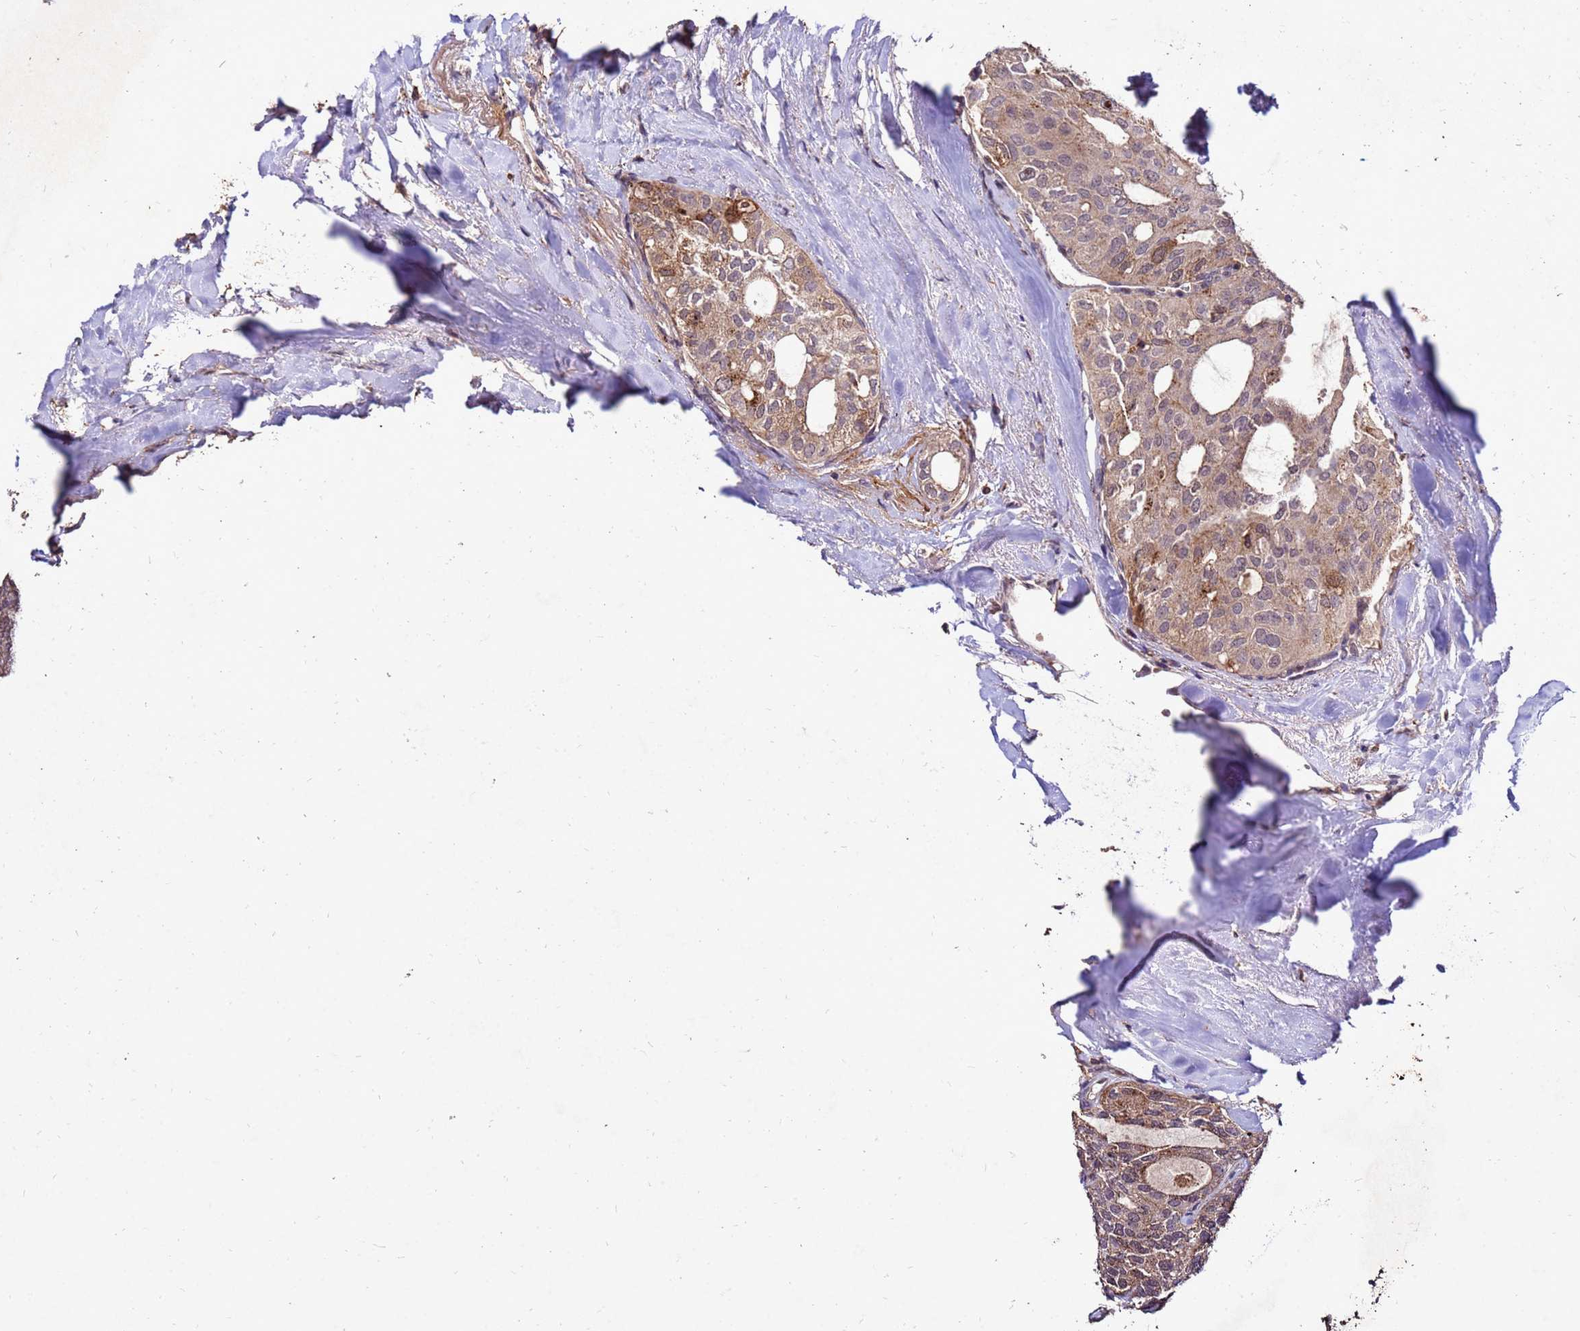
{"staining": {"intensity": "weak", "quantity": ">75%", "location": "cytoplasmic/membranous"}, "tissue": "thyroid cancer", "cell_type": "Tumor cells", "image_type": "cancer", "snomed": [{"axis": "morphology", "description": "Follicular adenoma carcinoma, NOS"}, {"axis": "topography", "description": "Thyroid gland"}], "caption": "Protein analysis of thyroid cancer tissue exhibits weak cytoplasmic/membranous staining in about >75% of tumor cells. Using DAB (brown) and hematoxylin (blue) stains, captured at high magnification using brightfield microscopy.", "gene": "TOR4A", "patient": {"sex": "male", "age": 75}}